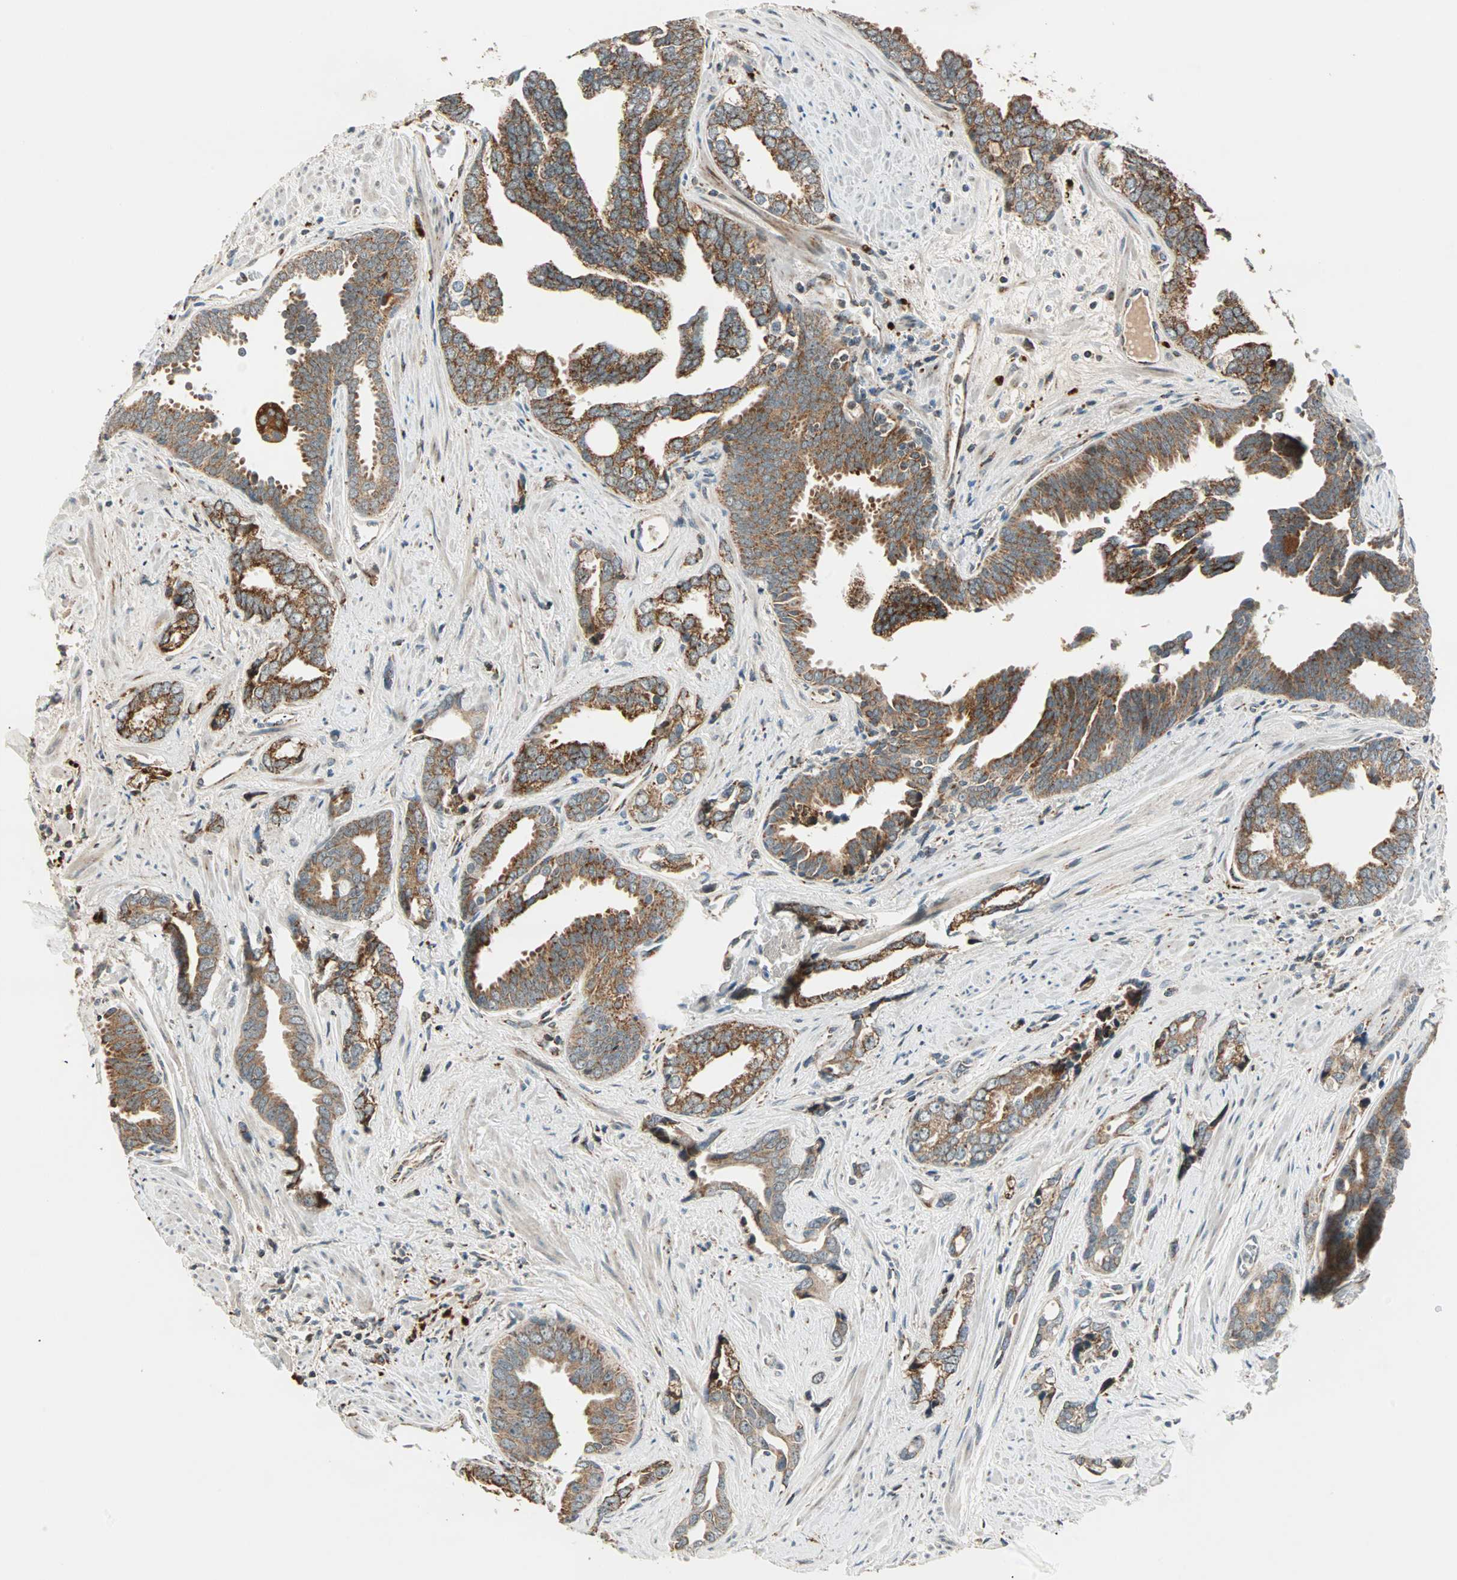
{"staining": {"intensity": "moderate", "quantity": "25%-75%", "location": "cytoplasmic/membranous"}, "tissue": "prostate cancer", "cell_type": "Tumor cells", "image_type": "cancer", "snomed": [{"axis": "morphology", "description": "Adenocarcinoma, High grade"}, {"axis": "topography", "description": "Prostate"}], "caption": "Brown immunohistochemical staining in prostate adenocarcinoma (high-grade) exhibits moderate cytoplasmic/membranous expression in approximately 25%-75% of tumor cells. Nuclei are stained in blue.", "gene": "SPRY4", "patient": {"sex": "male", "age": 67}}